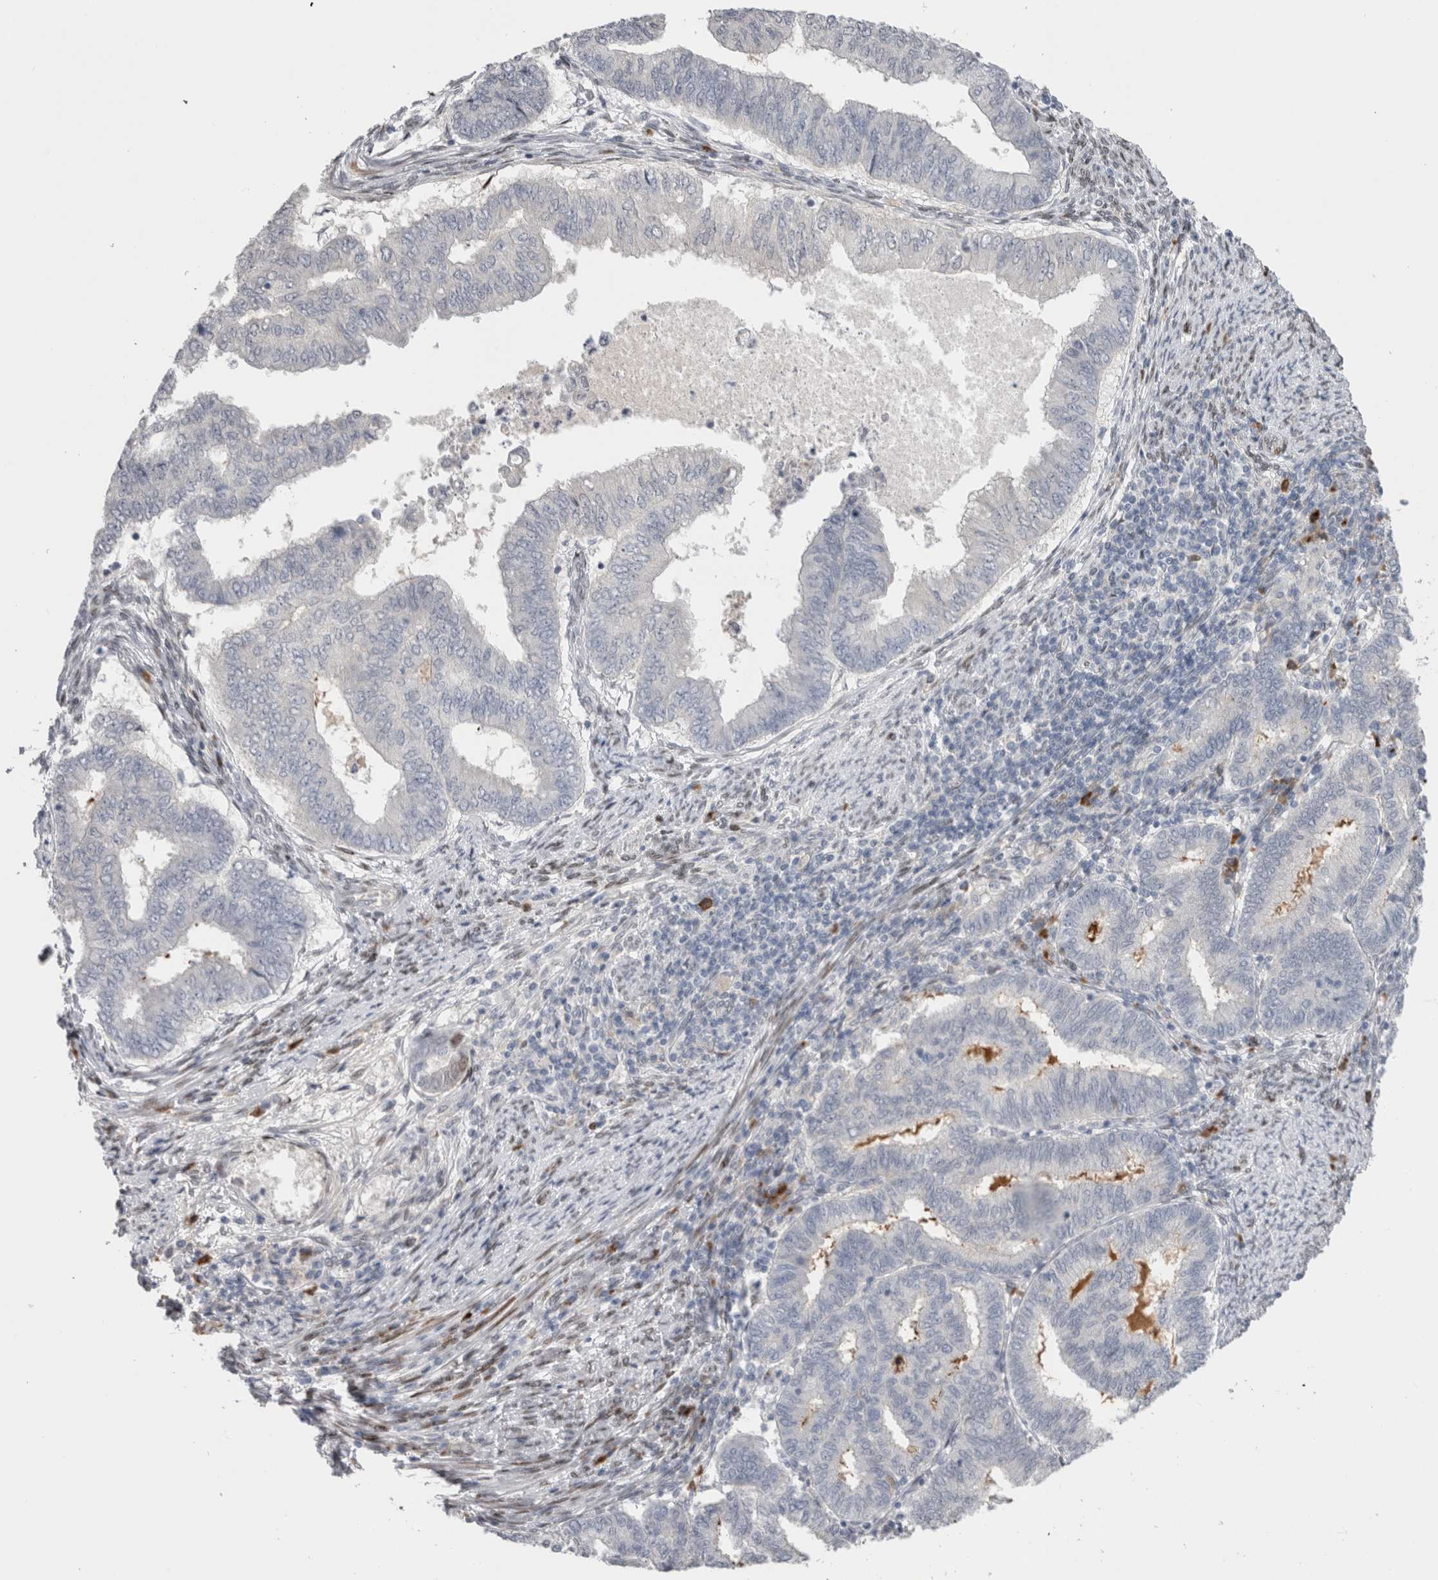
{"staining": {"intensity": "negative", "quantity": "none", "location": "none"}, "tissue": "endometrial cancer", "cell_type": "Tumor cells", "image_type": "cancer", "snomed": [{"axis": "morphology", "description": "Polyp, NOS"}, {"axis": "morphology", "description": "Adenocarcinoma, NOS"}, {"axis": "morphology", "description": "Adenoma, NOS"}, {"axis": "topography", "description": "Endometrium"}], "caption": "Immunohistochemistry (IHC) of human endometrial cancer exhibits no staining in tumor cells.", "gene": "DMTN", "patient": {"sex": "female", "age": 79}}